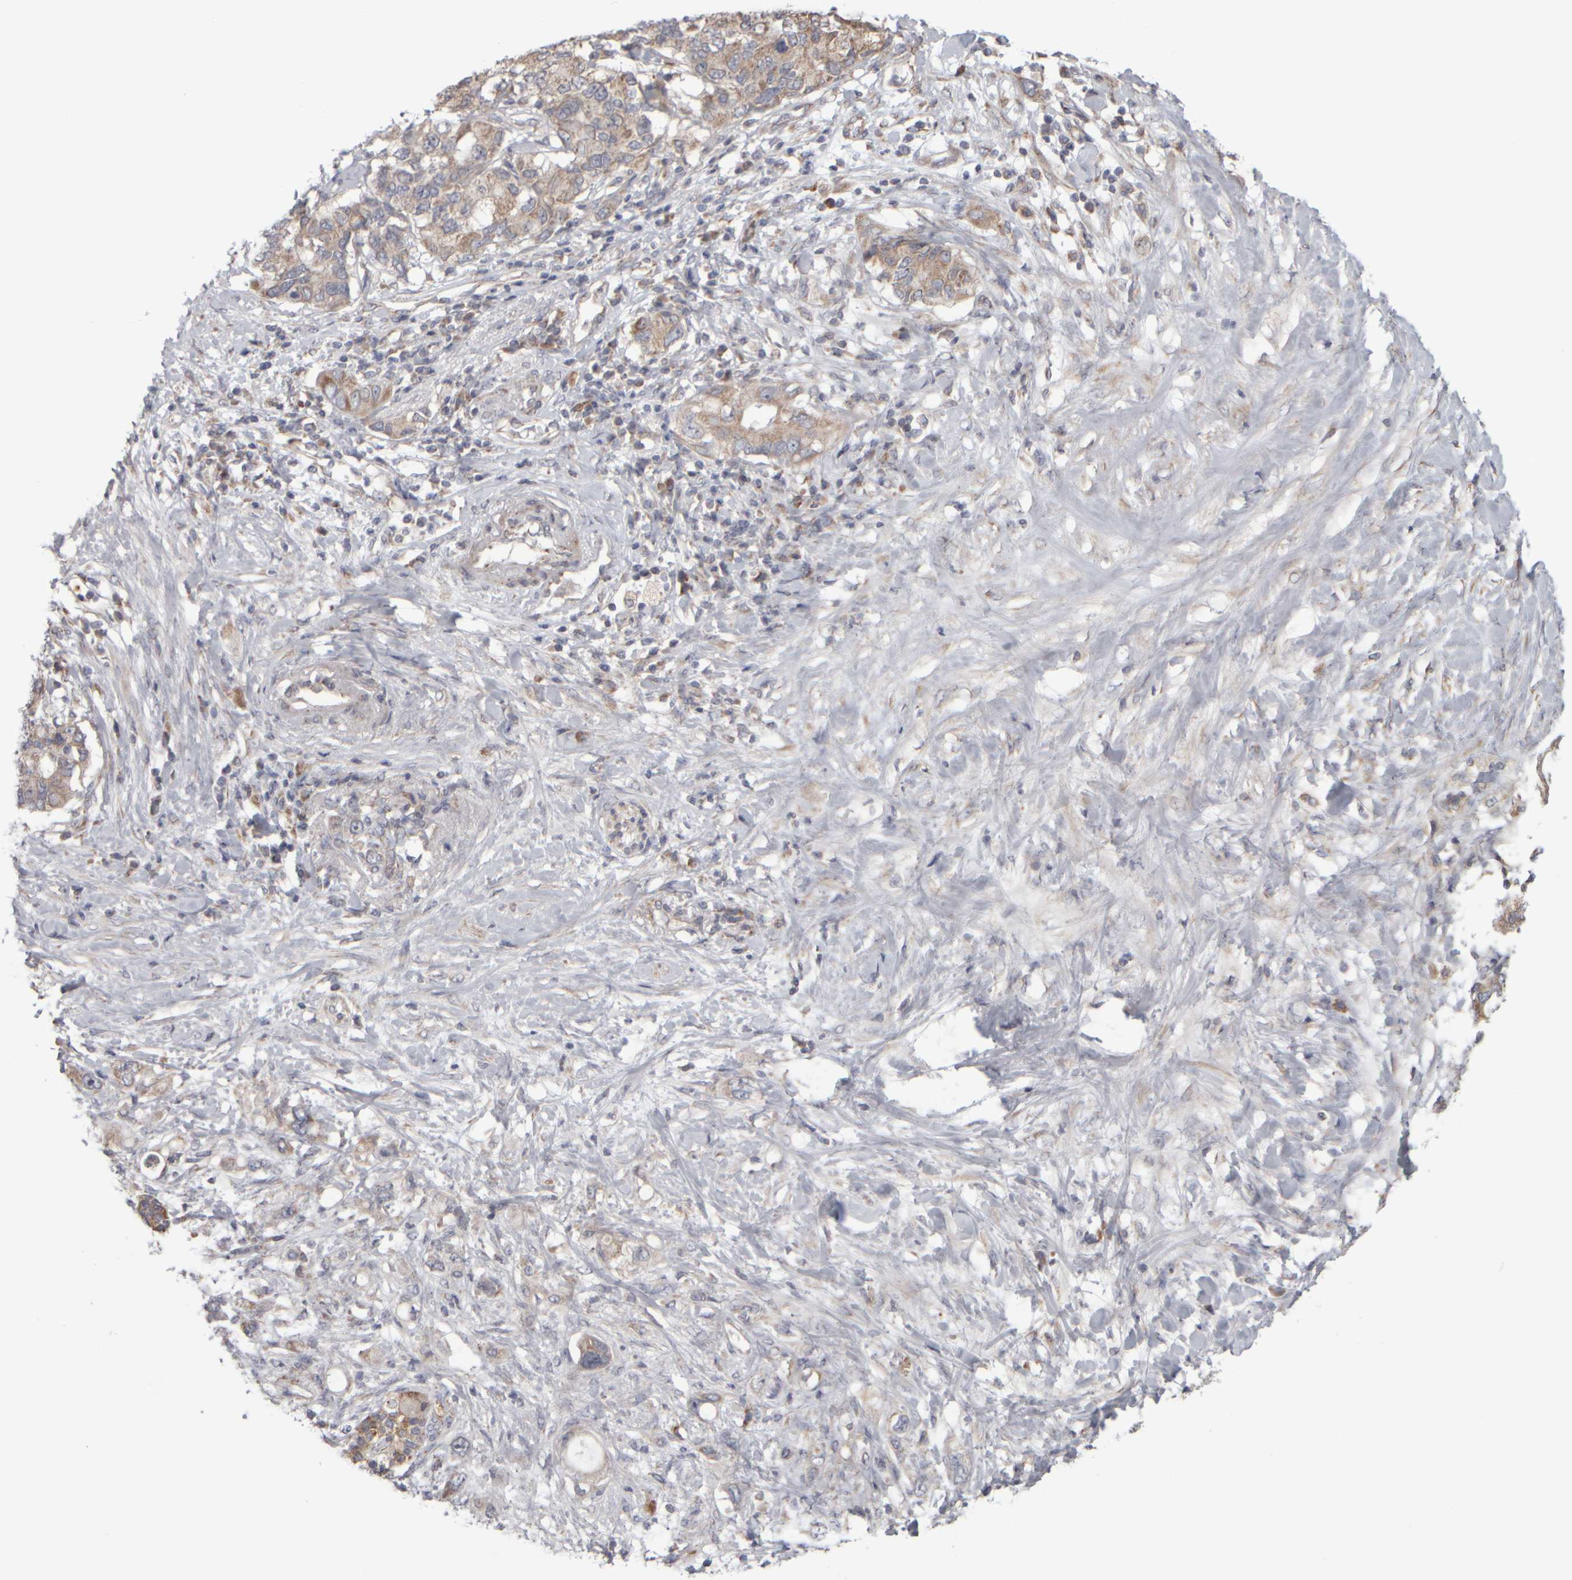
{"staining": {"intensity": "weak", "quantity": ">75%", "location": "cytoplasmic/membranous"}, "tissue": "pancreatic cancer", "cell_type": "Tumor cells", "image_type": "cancer", "snomed": [{"axis": "morphology", "description": "Adenocarcinoma, NOS"}, {"axis": "topography", "description": "Pancreas"}], "caption": "Adenocarcinoma (pancreatic) stained with DAB IHC reveals low levels of weak cytoplasmic/membranous positivity in about >75% of tumor cells. The protein of interest is stained brown, and the nuclei are stained in blue (DAB (3,3'-diaminobenzidine) IHC with brightfield microscopy, high magnification).", "gene": "SCO1", "patient": {"sex": "female", "age": 56}}